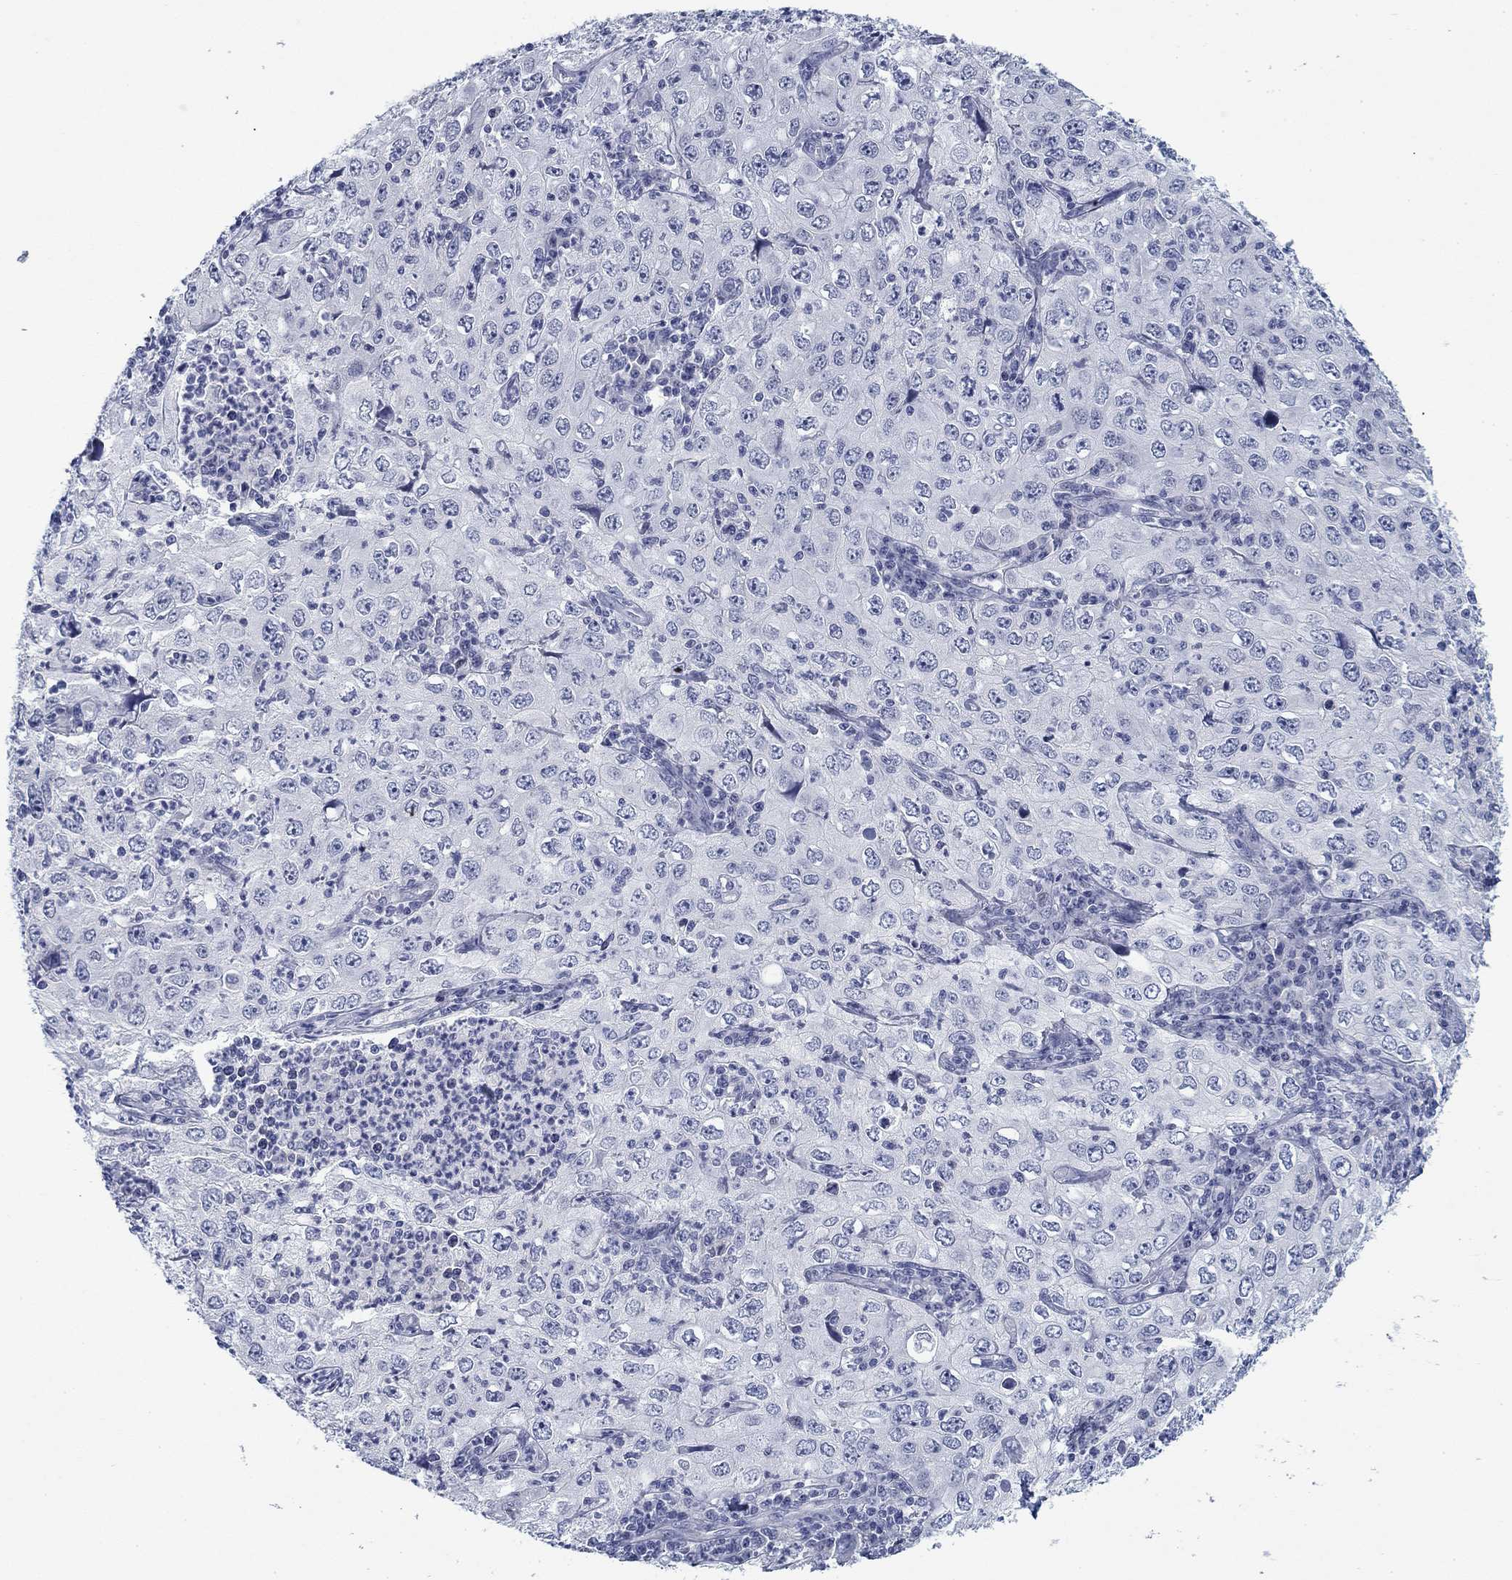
{"staining": {"intensity": "negative", "quantity": "none", "location": "none"}, "tissue": "cervical cancer", "cell_type": "Tumor cells", "image_type": "cancer", "snomed": [{"axis": "morphology", "description": "Squamous cell carcinoma, NOS"}, {"axis": "topography", "description": "Cervix"}], "caption": "The histopathology image shows no staining of tumor cells in cervical cancer. (Brightfield microscopy of DAB IHC at high magnification).", "gene": "DNAL1", "patient": {"sex": "female", "age": 24}}